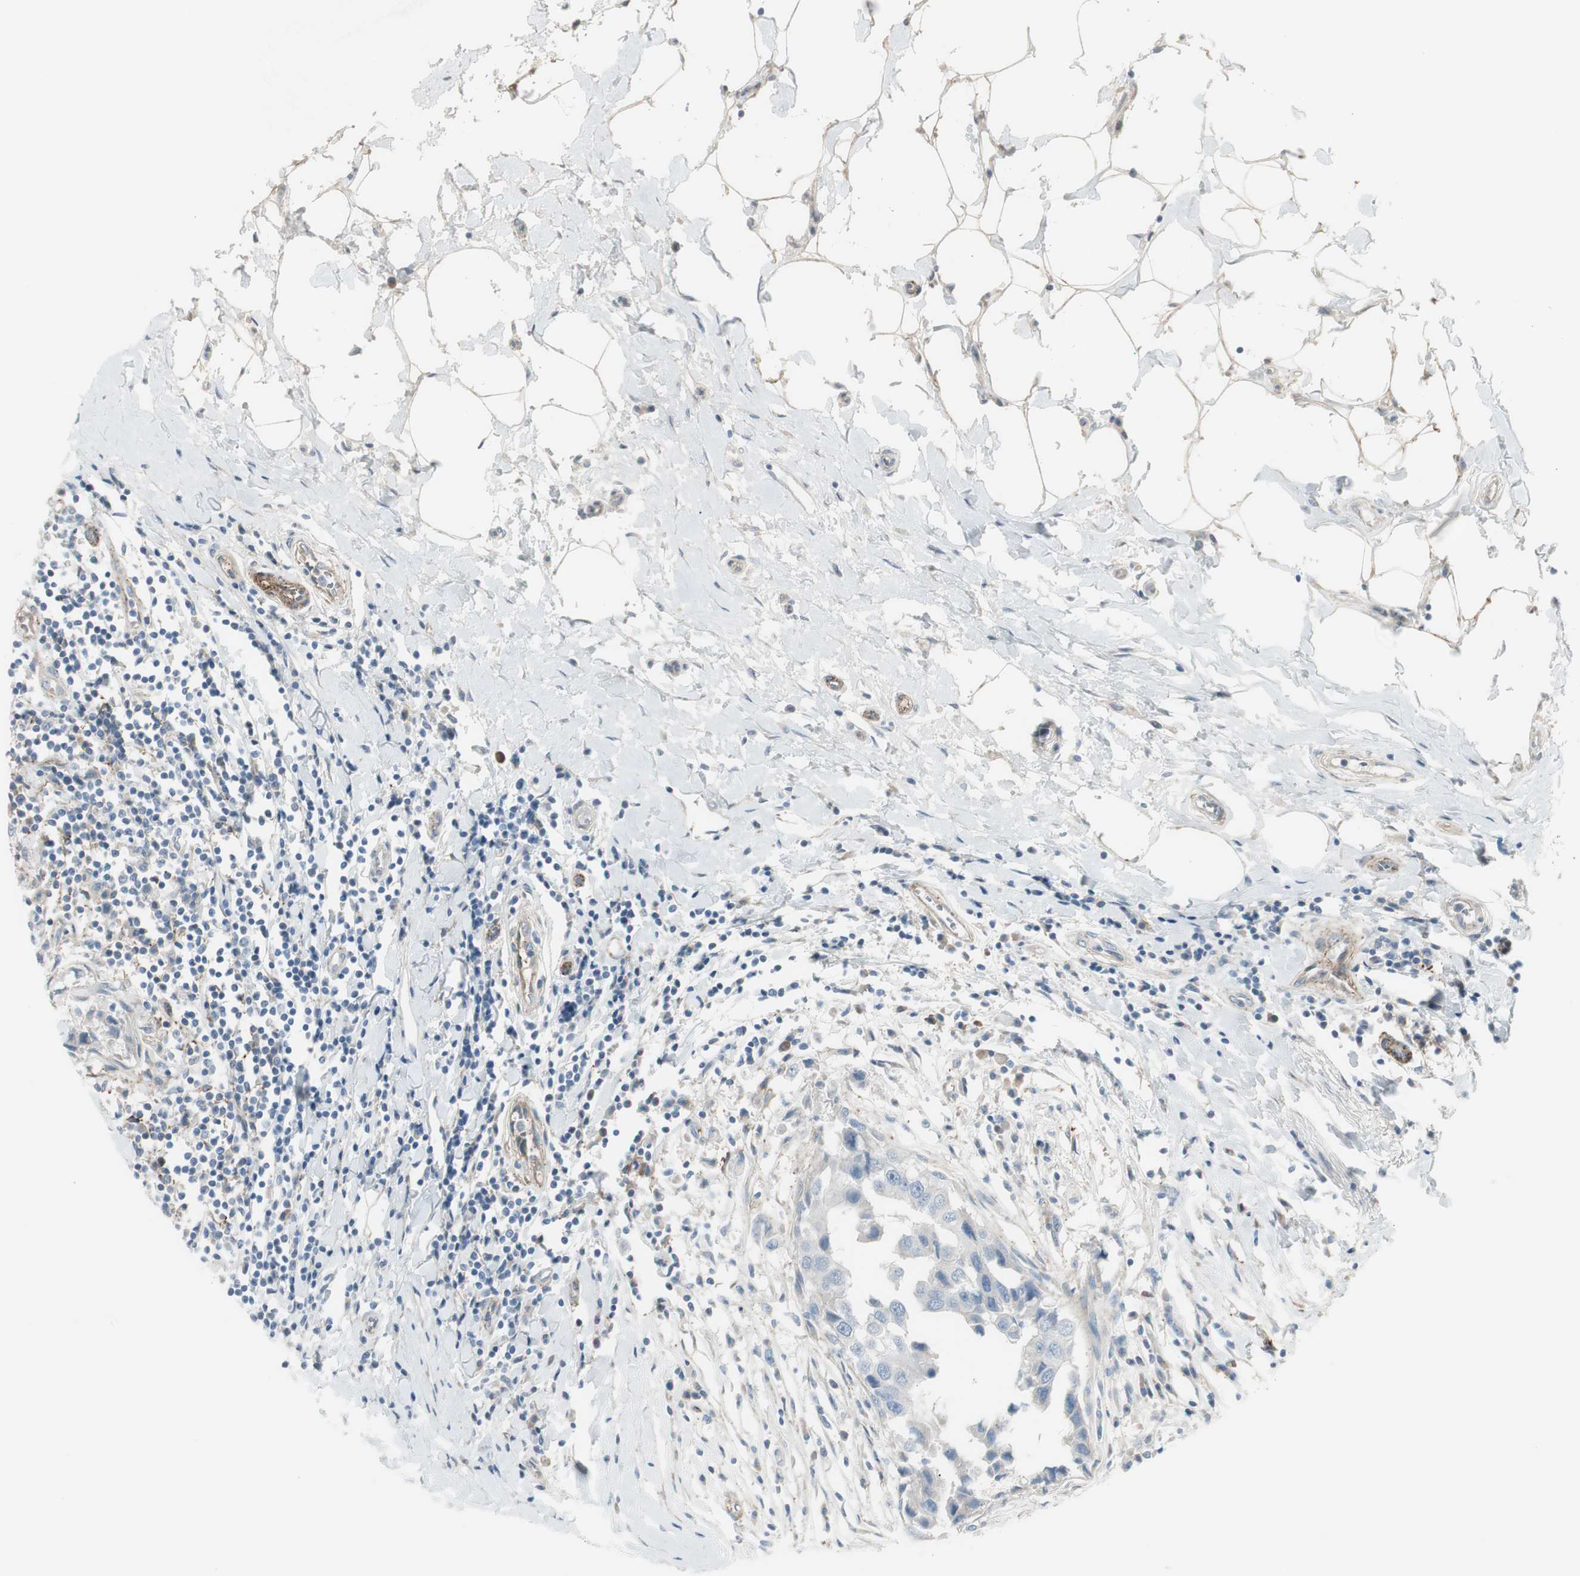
{"staining": {"intensity": "negative", "quantity": "none", "location": "none"}, "tissue": "breast cancer", "cell_type": "Tumor cells", "image_type": "cancer", "snomed": [{"axis": "morphology", "description": "Duct carcinoma"}, {"axis": "topography", "description": "Breast"}], "caption": "High power microscopy image of an immunohistochemistry histopathology image of infiltrating ductal carcinoma (breast), revealing no significant expression in tumor cells. Brightfield microscopy of immunohistochemistry stained with DAB (brown) and hematoxylin (blue), captured at high magnification.", "gene": "CACNA2D1", "patient": {"sex": "female", "age": 27}}